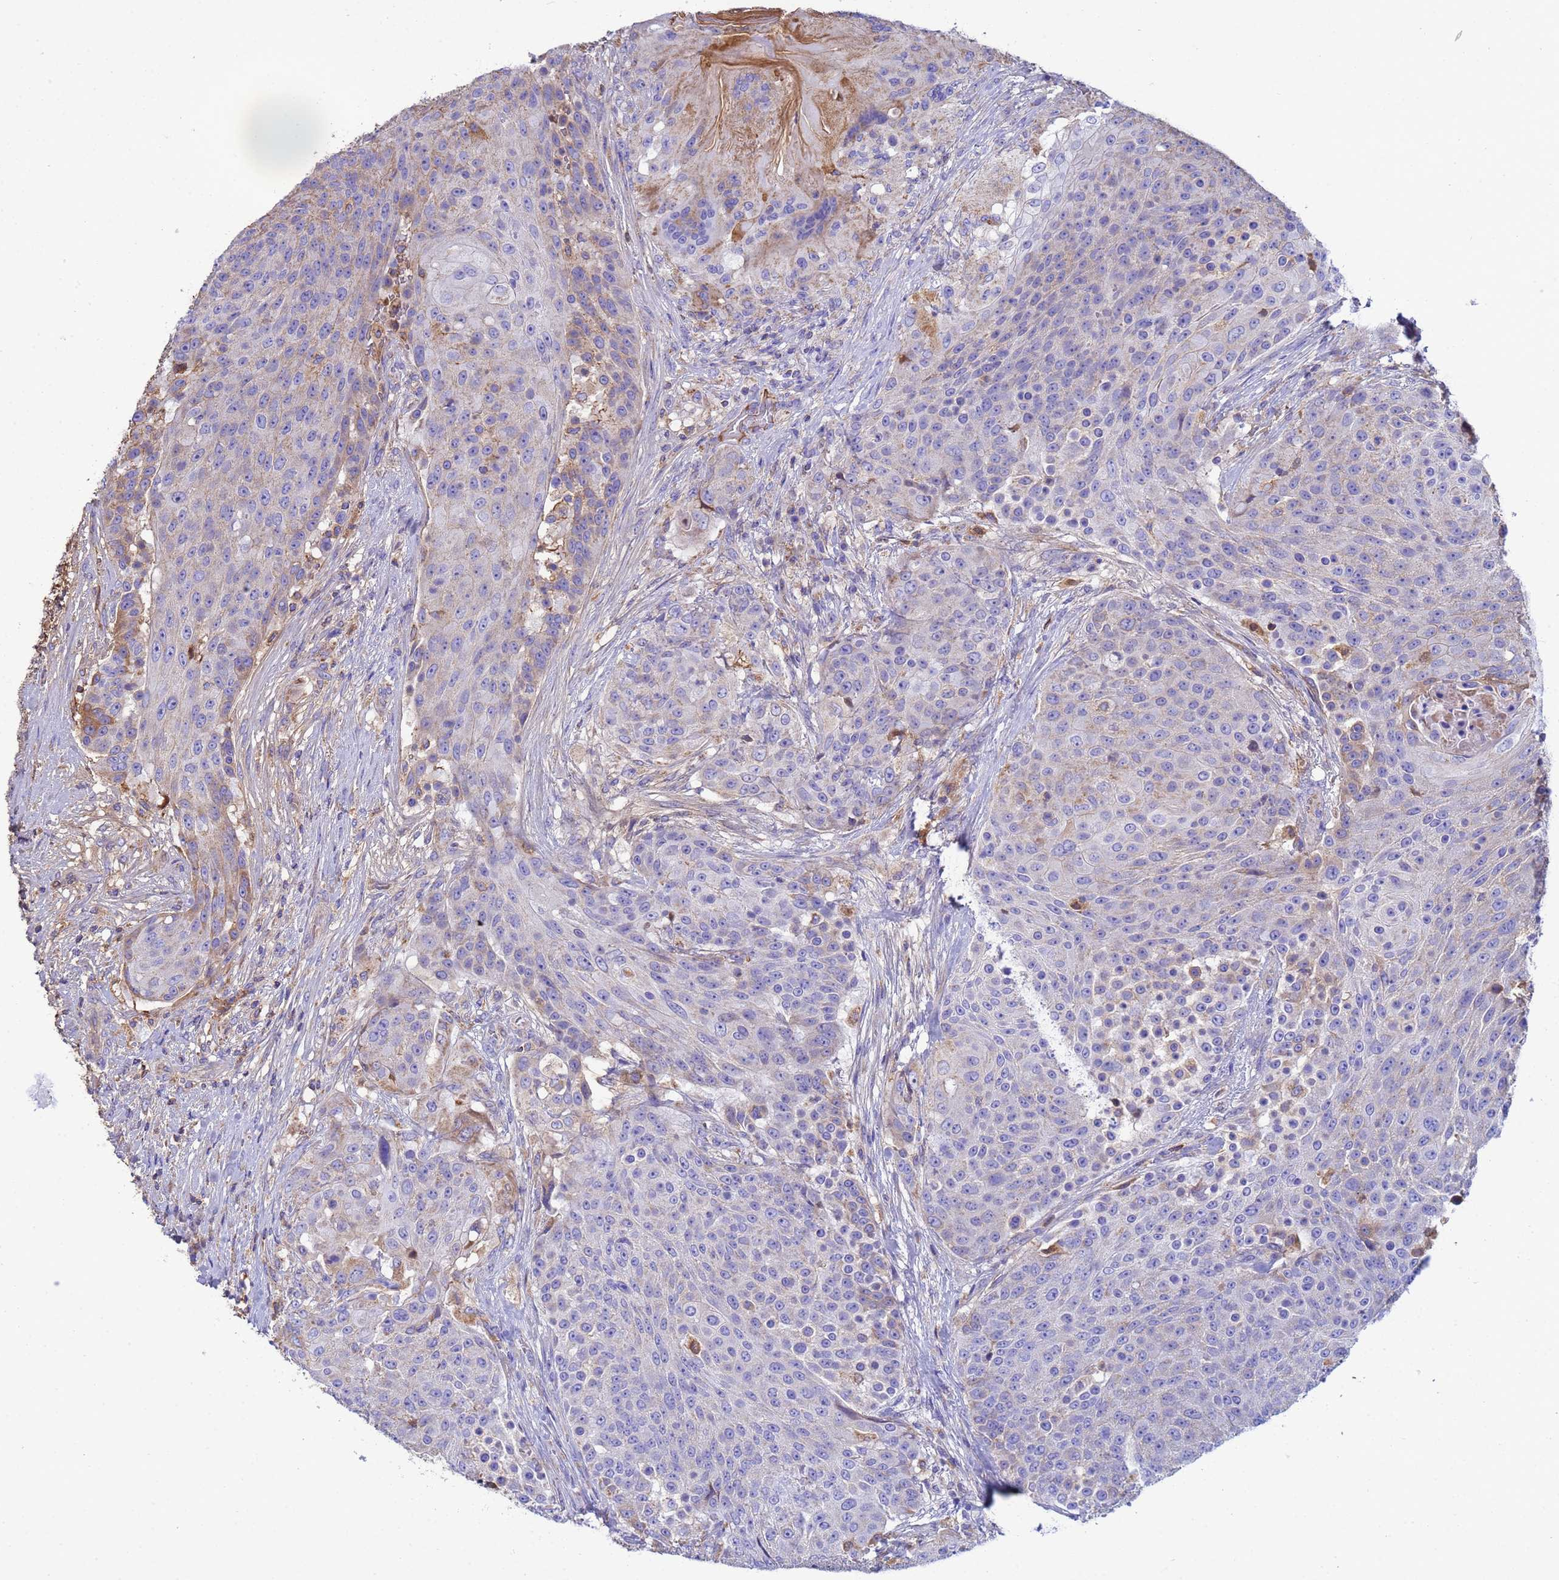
{"staining": {"intensity": "weak", "quantity": "<25%", "location": "cytoplasmic/membranous"}, "tissue": "urothelial cancer", "cell_type": "Tumor cells", "image_type": "cancer", "snomed": [{"axis": "morphology", "description": "Urothelial carcinoma, High grade"}, {"axis": "topography", "description": "Urinary bladder"}], "caption": "Immunohistochemistry (IHC) of urothelial carcinoma (high-grade) displays no expression in tumor cells.", "gene": "GLUD1", "patient": {"sex": "female", "age": 63}}